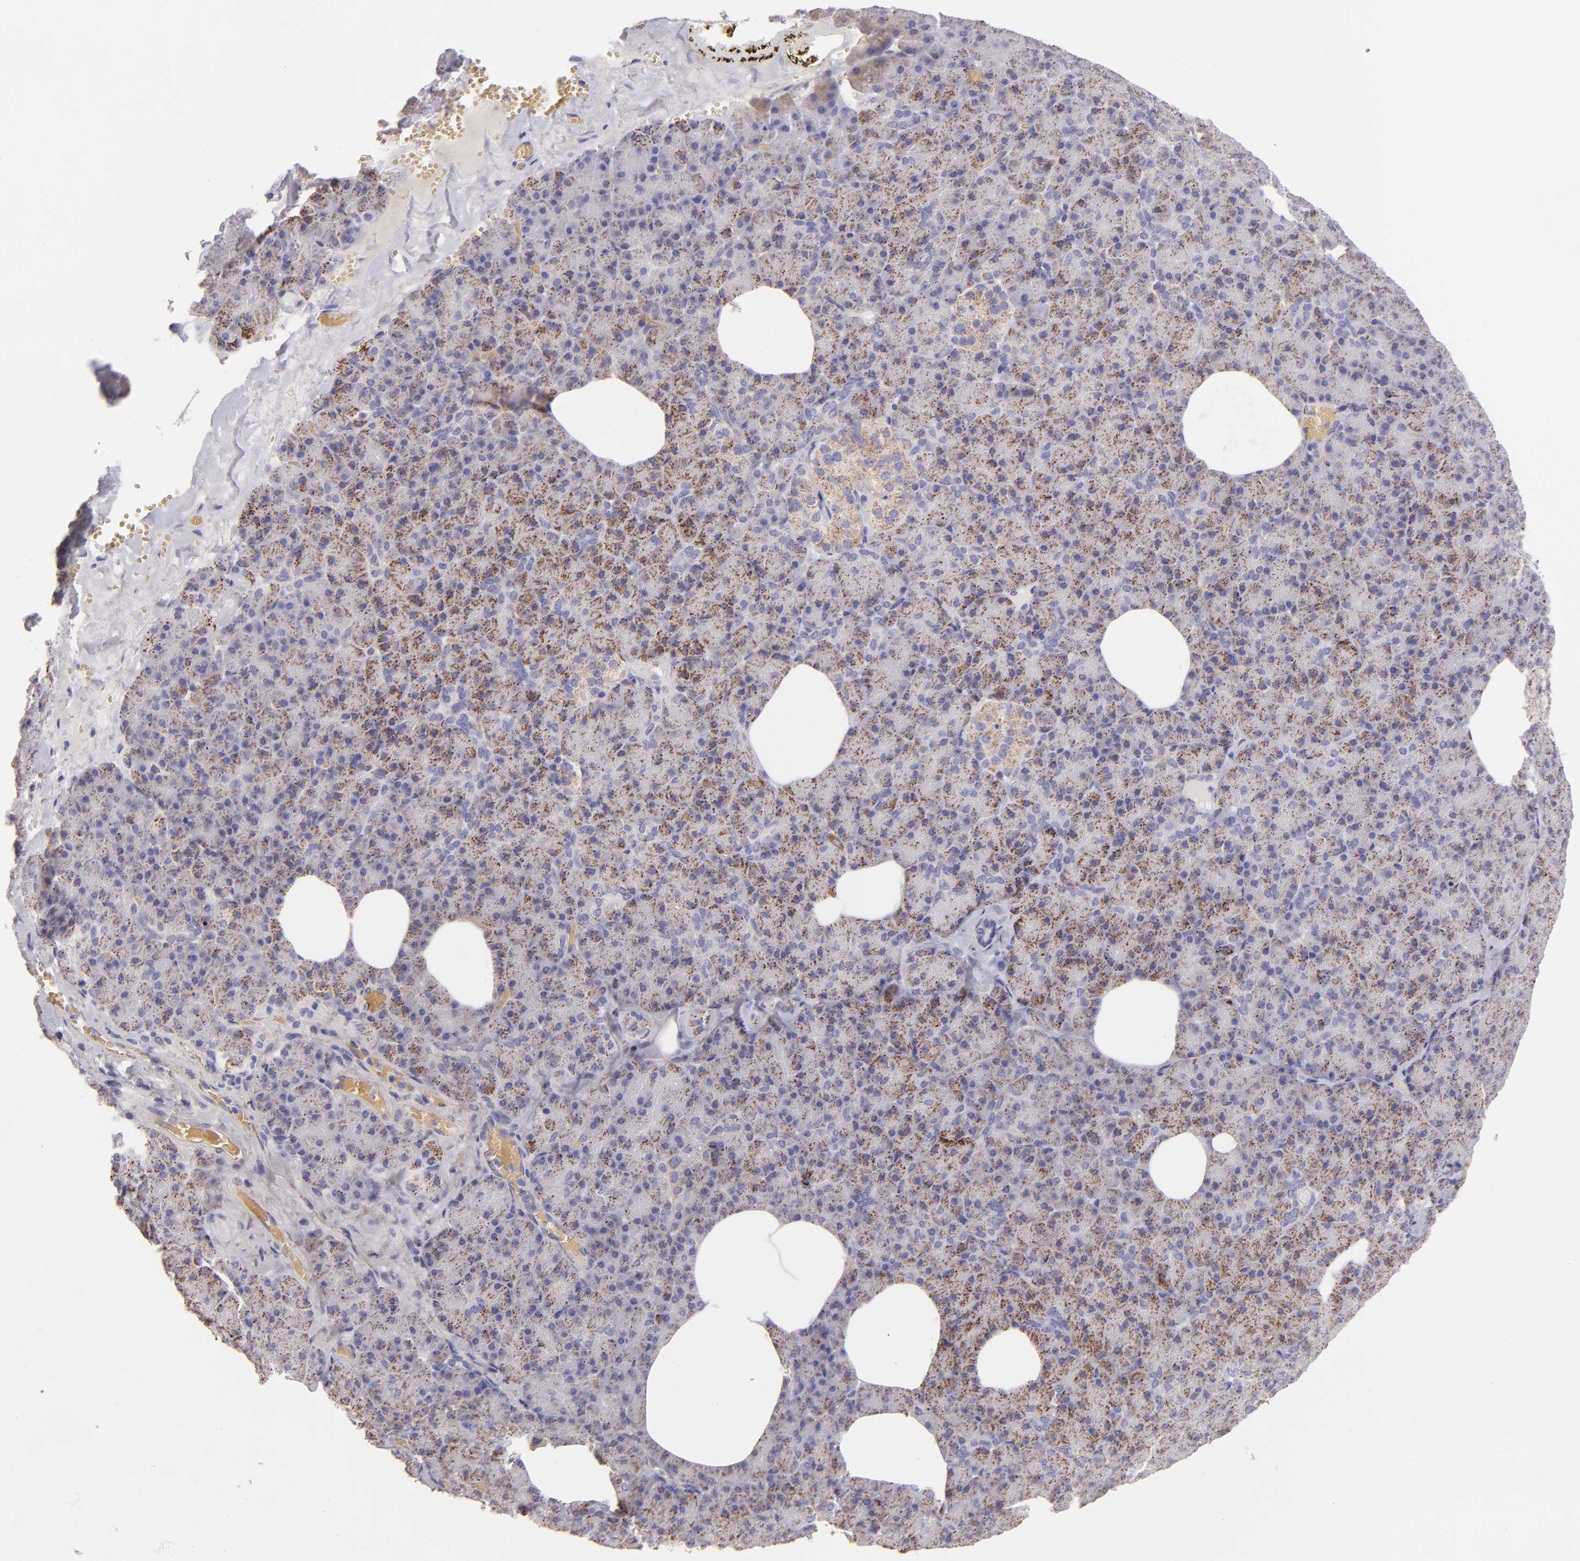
{"staining": {"intensity": "moderate", "quantity": "25%-75%", "location": "cytoplasmic/membranous"}, "tissue": "pancreas", "cell_type": "Exocrine glandular cells", "image_type": "normal", "snomed": [{"axis": "morphology", "description": "Normal tissue, NOS"}, {"axis": "topography", "description": "Pancreas"}], "caption": "A high-resolution image shows immunohistochemistry staining of normal pancreas, which demonstrates moderate cytoplasmic/membranous positivity in approximately 25%-75% of exocrine glandular cells. The staining was performed using DAB (3,3'-diaminobenzidine) to visualize the protein expression in brown, while the nuclei were stained in blue with hematoxylin (Magnification: 20x).", "gene": "HSPD1", "patient": {"sex": "female", "age": 35}}